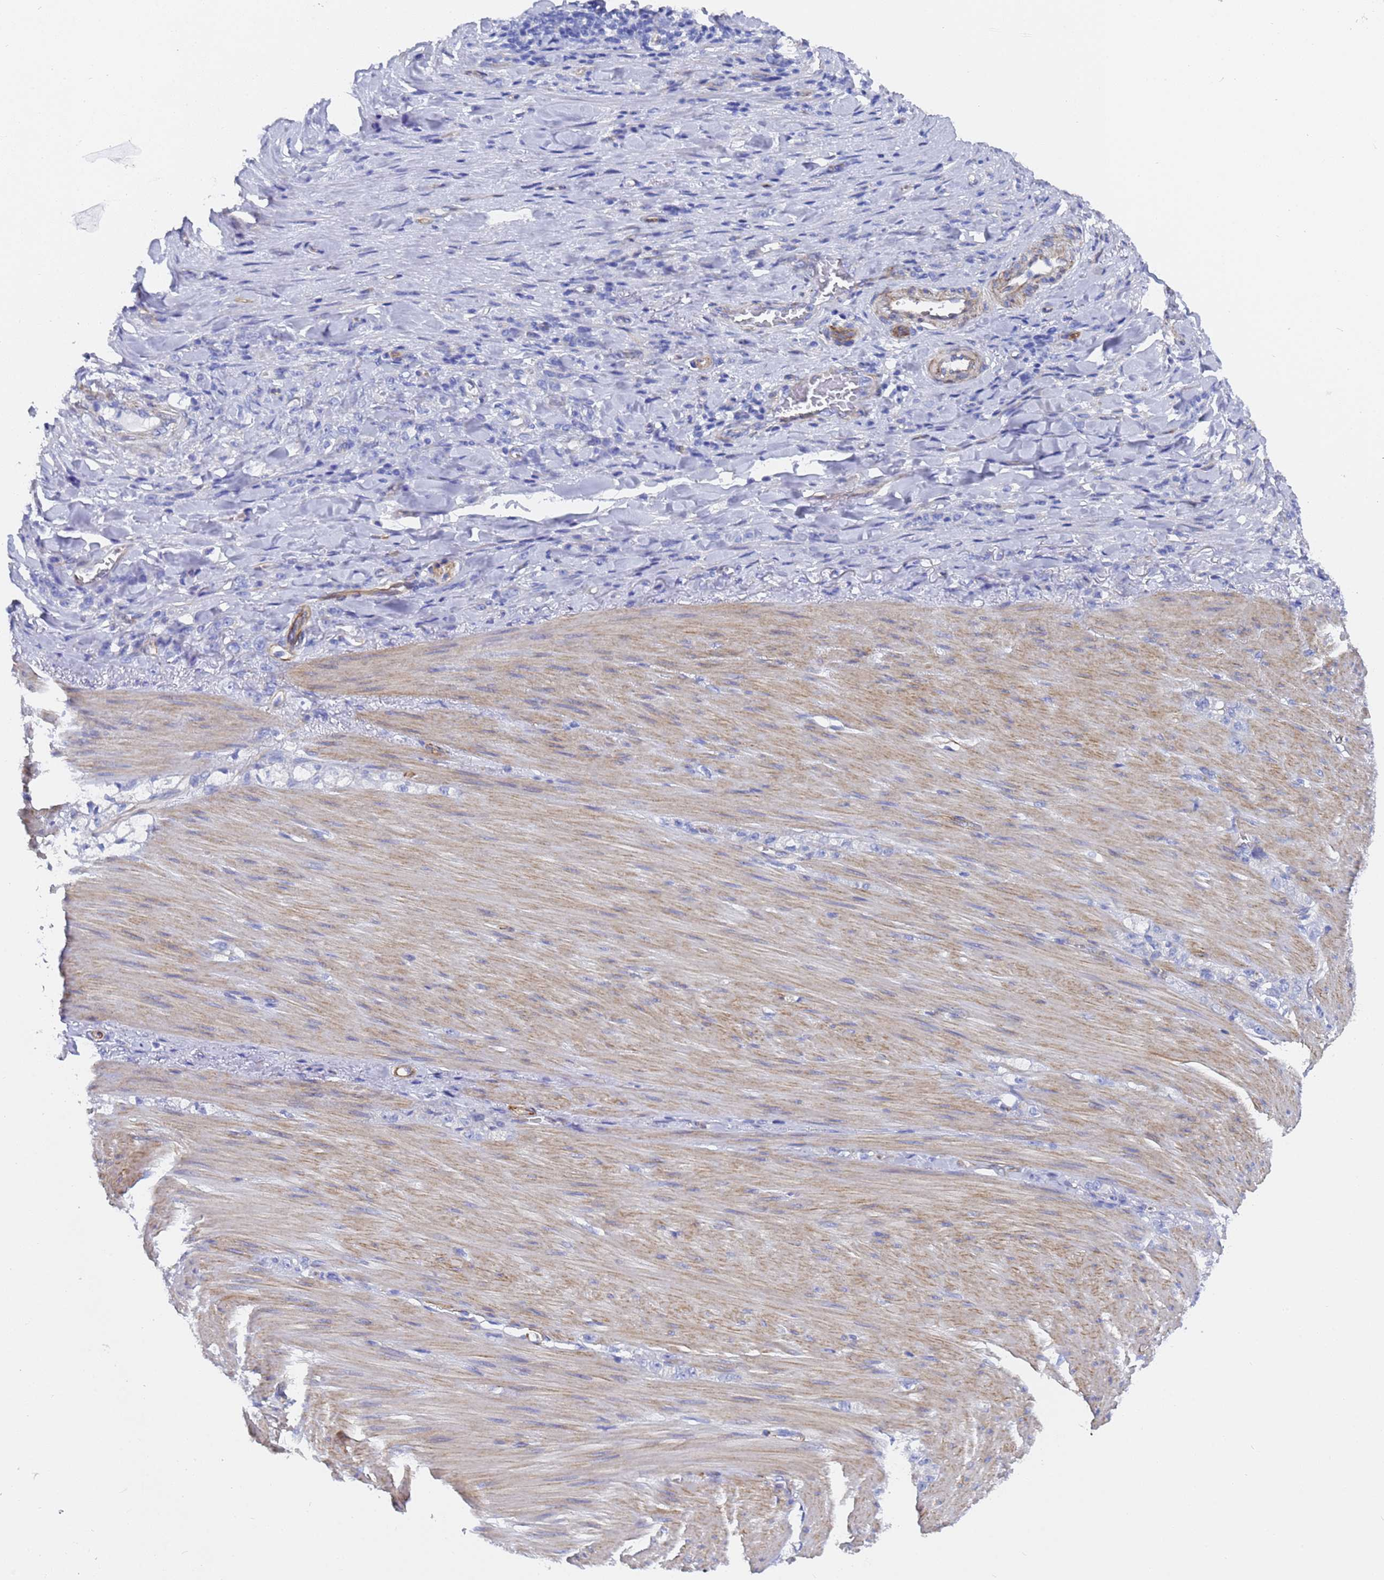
{"staining": {"intensity": "negative", "quantity": "none", "location": "none"}, "tissue": "stomach cancer", "cell_type": "Tumor cells", "image_type": "cancer", "snomed": [{"axis": "morphology", "description": "Normal tissue, NOS"}, {"axis": "morphology", "description": "Adenocarcinoma, NOS"}, {"axis": "topography", "description": "Stomach"}], "caption": "Immunohistochemistry photomicrograph of adenocarcinoma (stomach) stained for a protein (brown), which shows no positivity in tumor cells.", "gene": "TUBB1", "patient": {"sex": "male", "age": 82}}